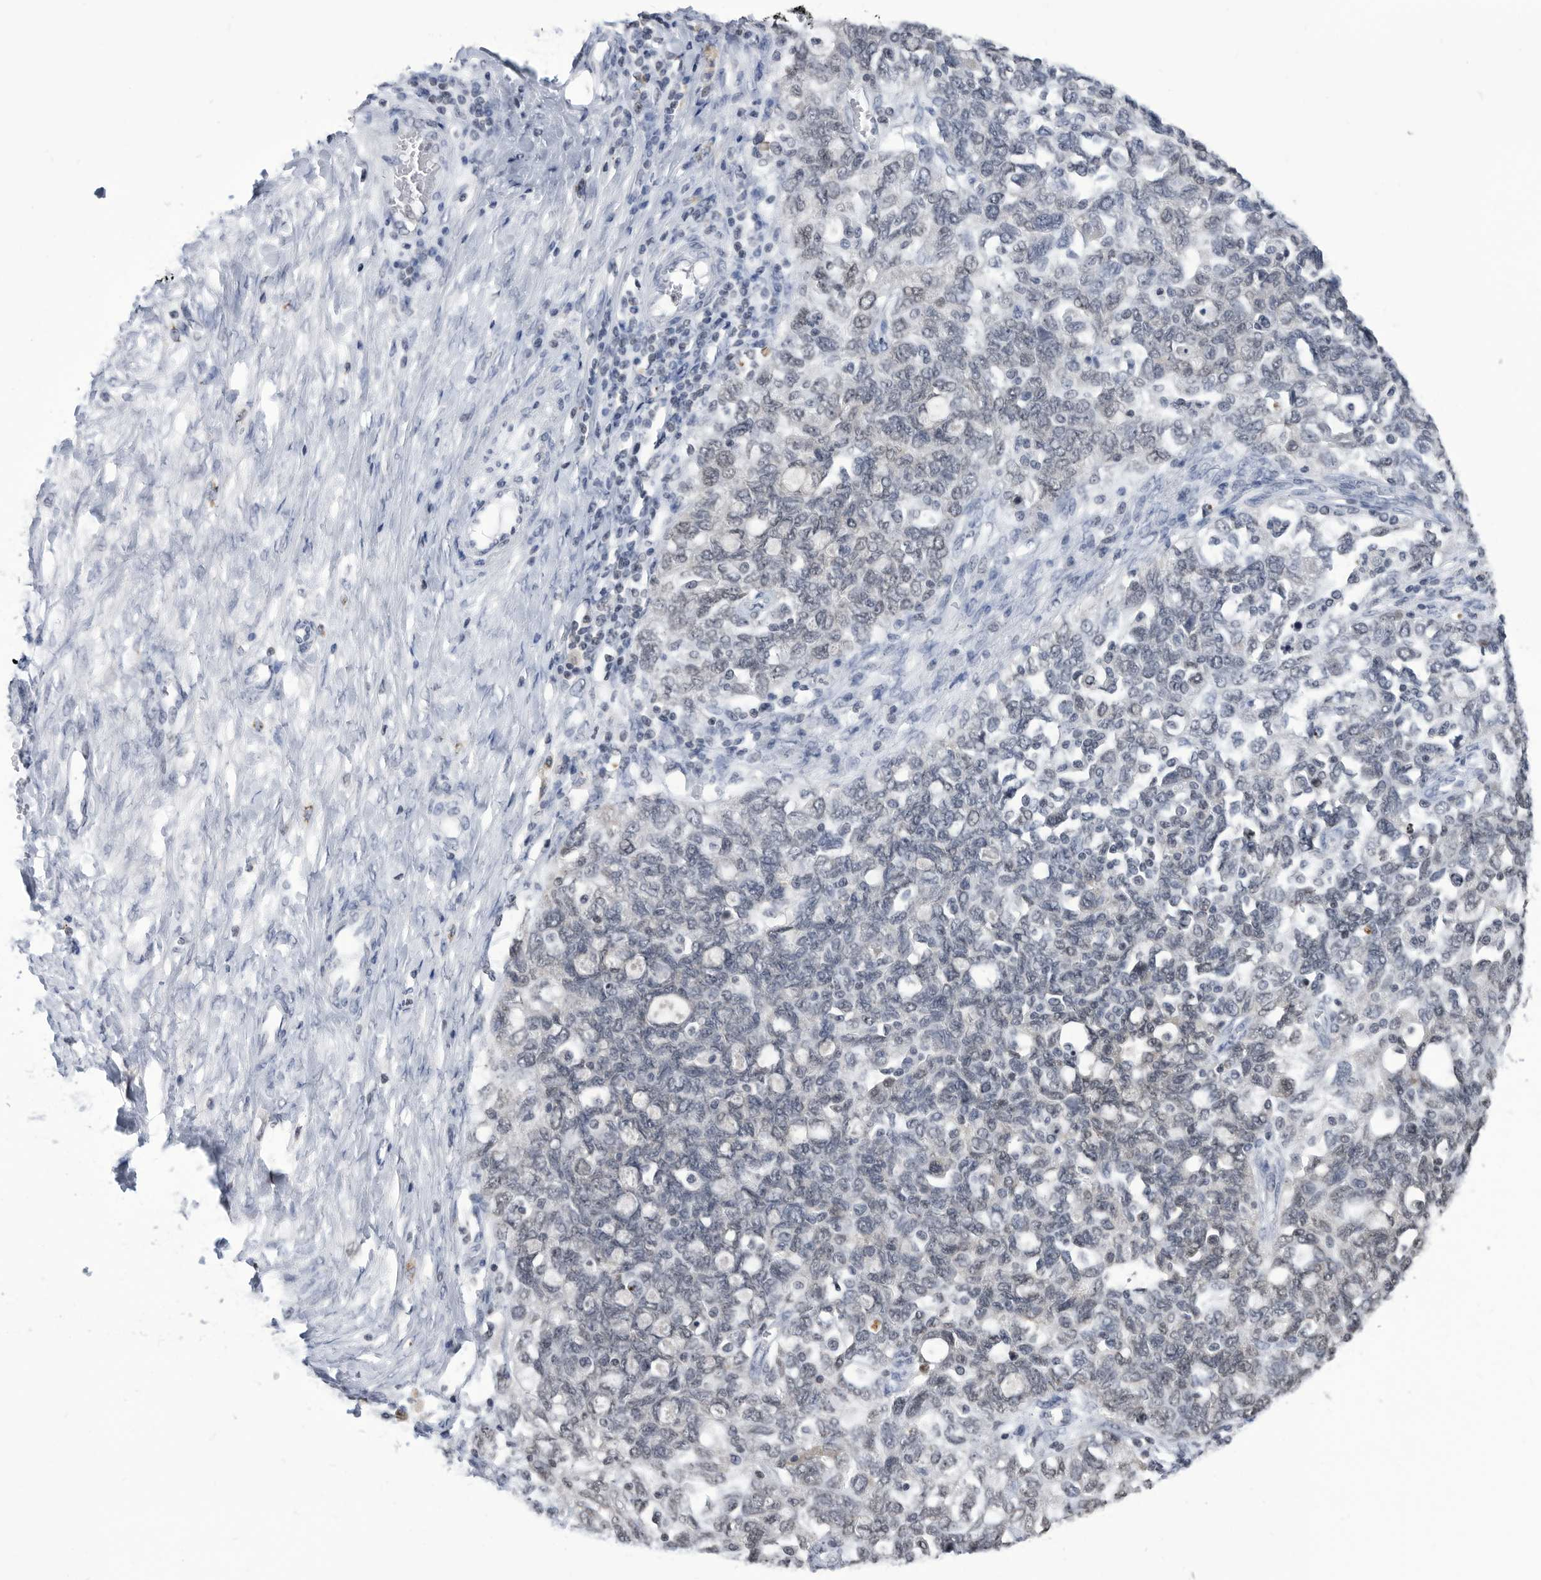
{"staining": {"intensity": "weak", "quantity": "<25%", "location": "nuclear"}, "tissue": "ovarian cancer", "cell_type": "Tumor cells", "image_type": "cancer", "snomed": [{"axis": "morphology", "description": "Carcinoma, NOS"}, {"axis": "morphology", "description": "Cystadenocarcinoma, serous, NOS"}, {"axis": "topography", "description": "Ovary"}], "caption": "This is an IHC image of ovarian cancer (carcinoma). There is no expression in tumor cells.", "gene": "TSTD1", "patient": {"sex": "female", "age": 69}}